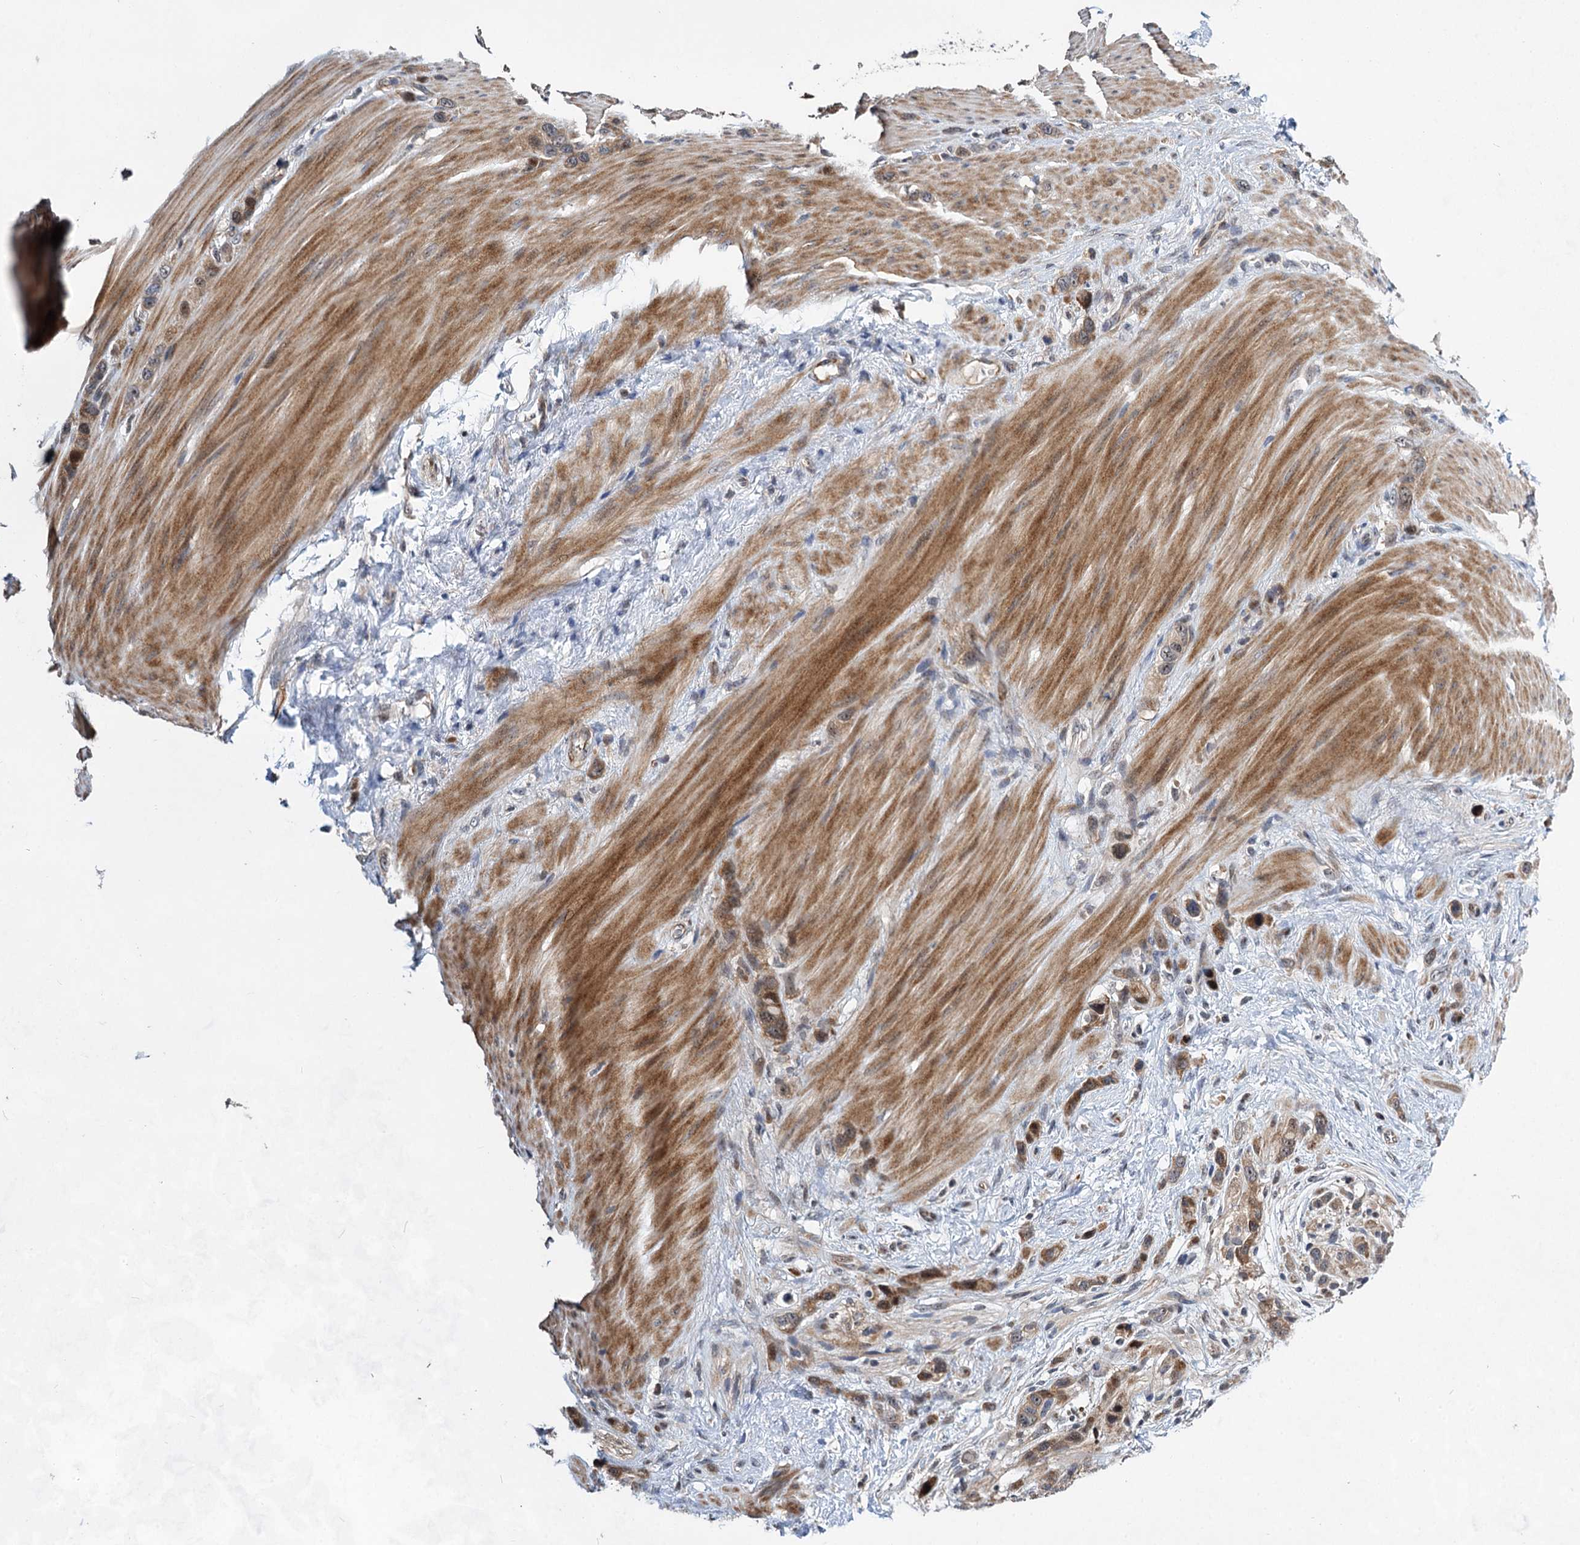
{"staining": {"intensity": "moderate", "quantity": ">75%", "location": "cytoplasmic/membranous"}, "tissue": "stomach cancer", "cell_type": "Tumor cells", "image_type": "cancer", "snomed": [{"axis": "morphology", "description": "Adenocarcinoma, NOS"}, {"axis": "morphology", "description": "Adenocarcinoma, High grade"}, {"axis": "topography", "description": "Stomach, upper"}, {"axis": "topography", "description": "Stomach, lower"}], "caption": "IHC of adenocarcinoma (stomach) shows medium levels of moderate cytoplasmic/membranous positivity in approximately >75% of tumor cells.", "gene": "GPBP1", "patient": {"sex": "female", "age": 65}}